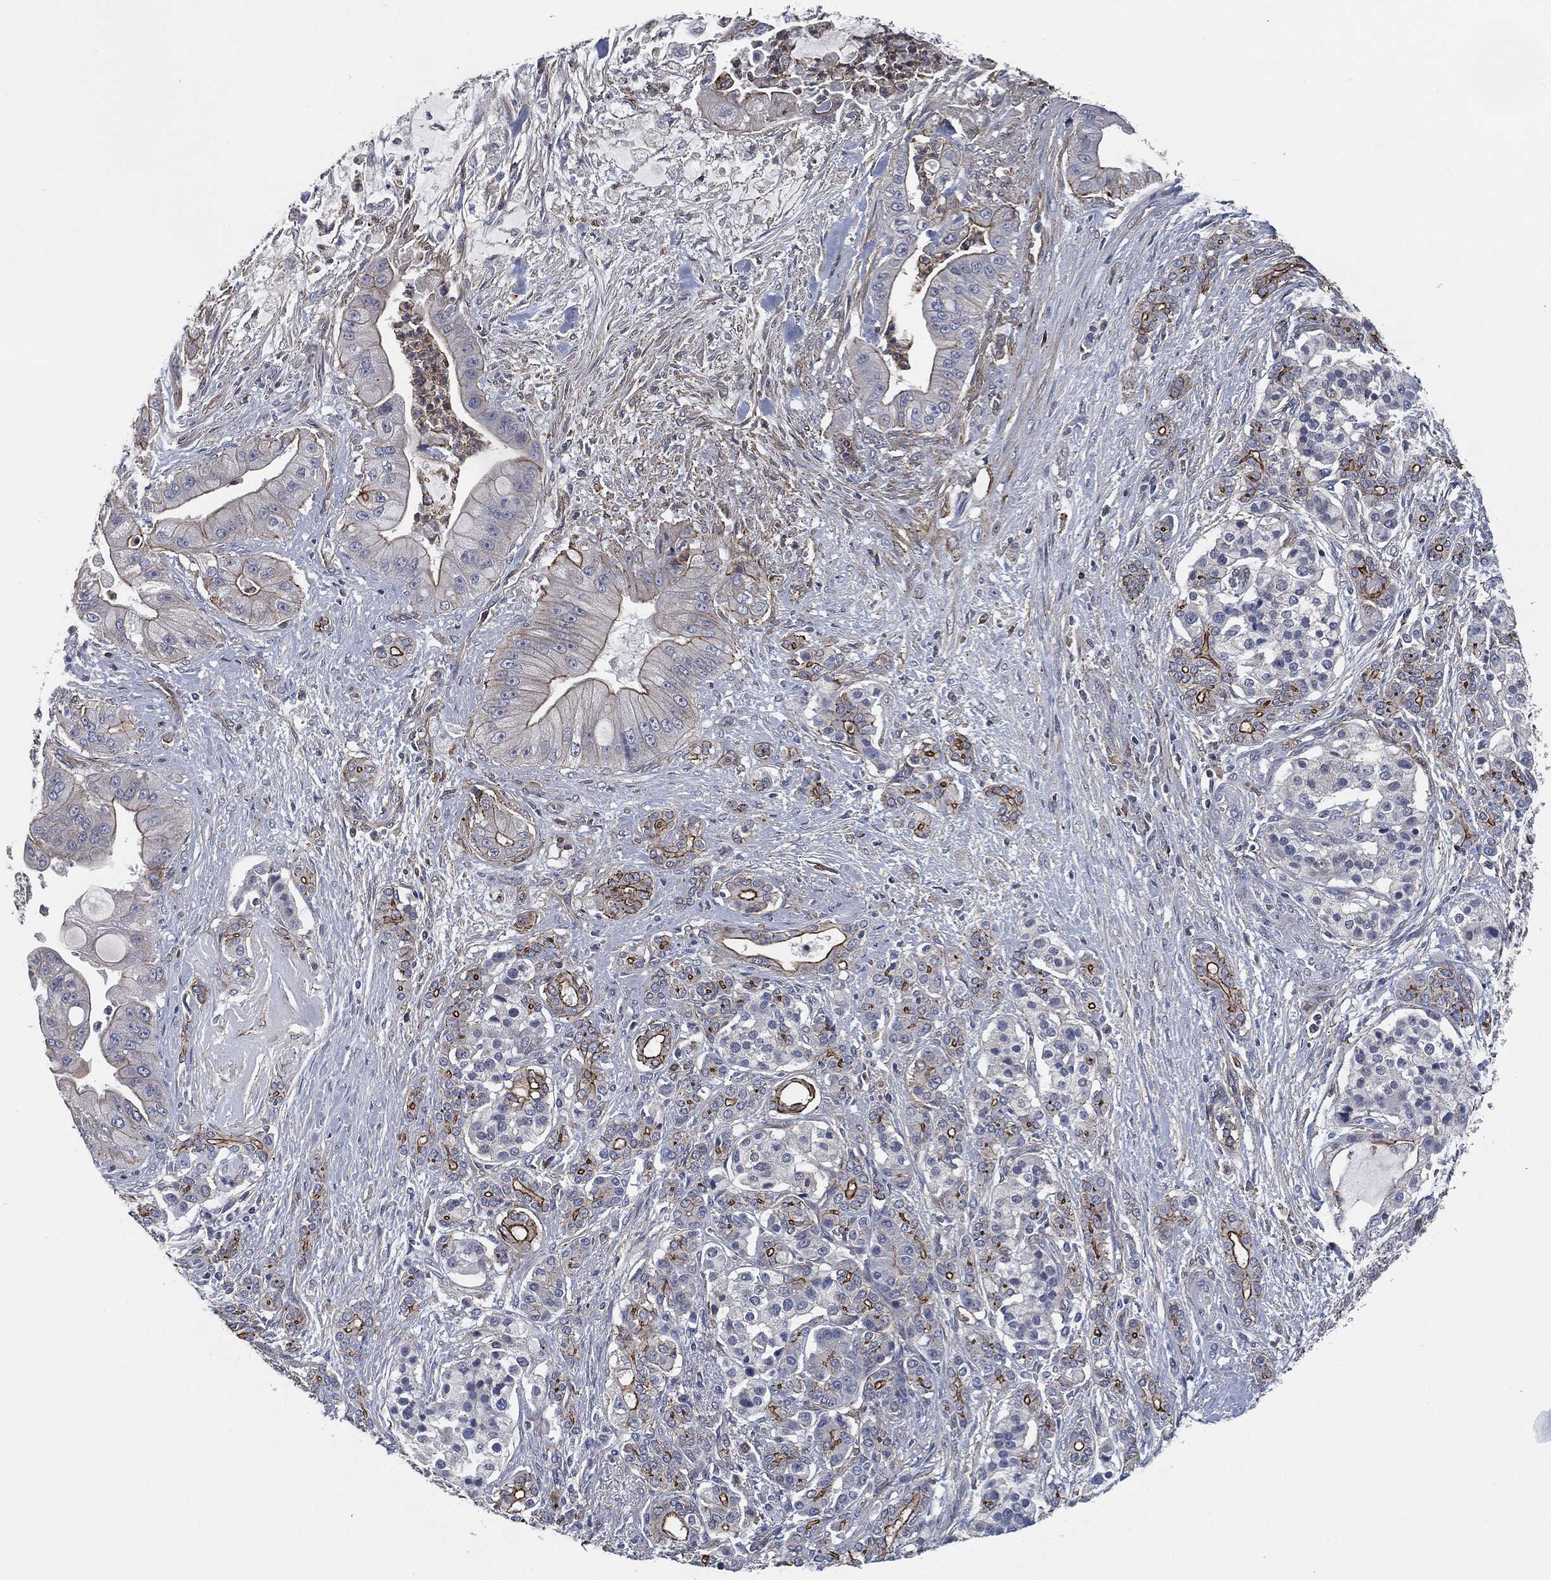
{"staining": {"intensity": "strong", "quantity": "<25%", "location": "cytoplasmic/membranous"}, "tissue": "pancreatic cancer", "cell_type": "Tumor cells", "image_type": "cancer", "snomed": [{"axis": "morphology", "description": "Normal tissue, NOS"}, {"axis": "morphology", "description": "Inflammation, NOS"}, {"axis": "morphology", "description": "Adenocarcinoma, NOS"}, {"axis": "topography", "description": "Pancreas"}], "caption": "Immunohistochemical staining of adenocarcinoma (pancreatic) exhibits medium levels of strong cytoplasmic/membranous expression in about <25% of tumor cells. Nuclei are stained in blue.", "gene": "SVIL", "patient": {"sex": "male", "age": 57}}